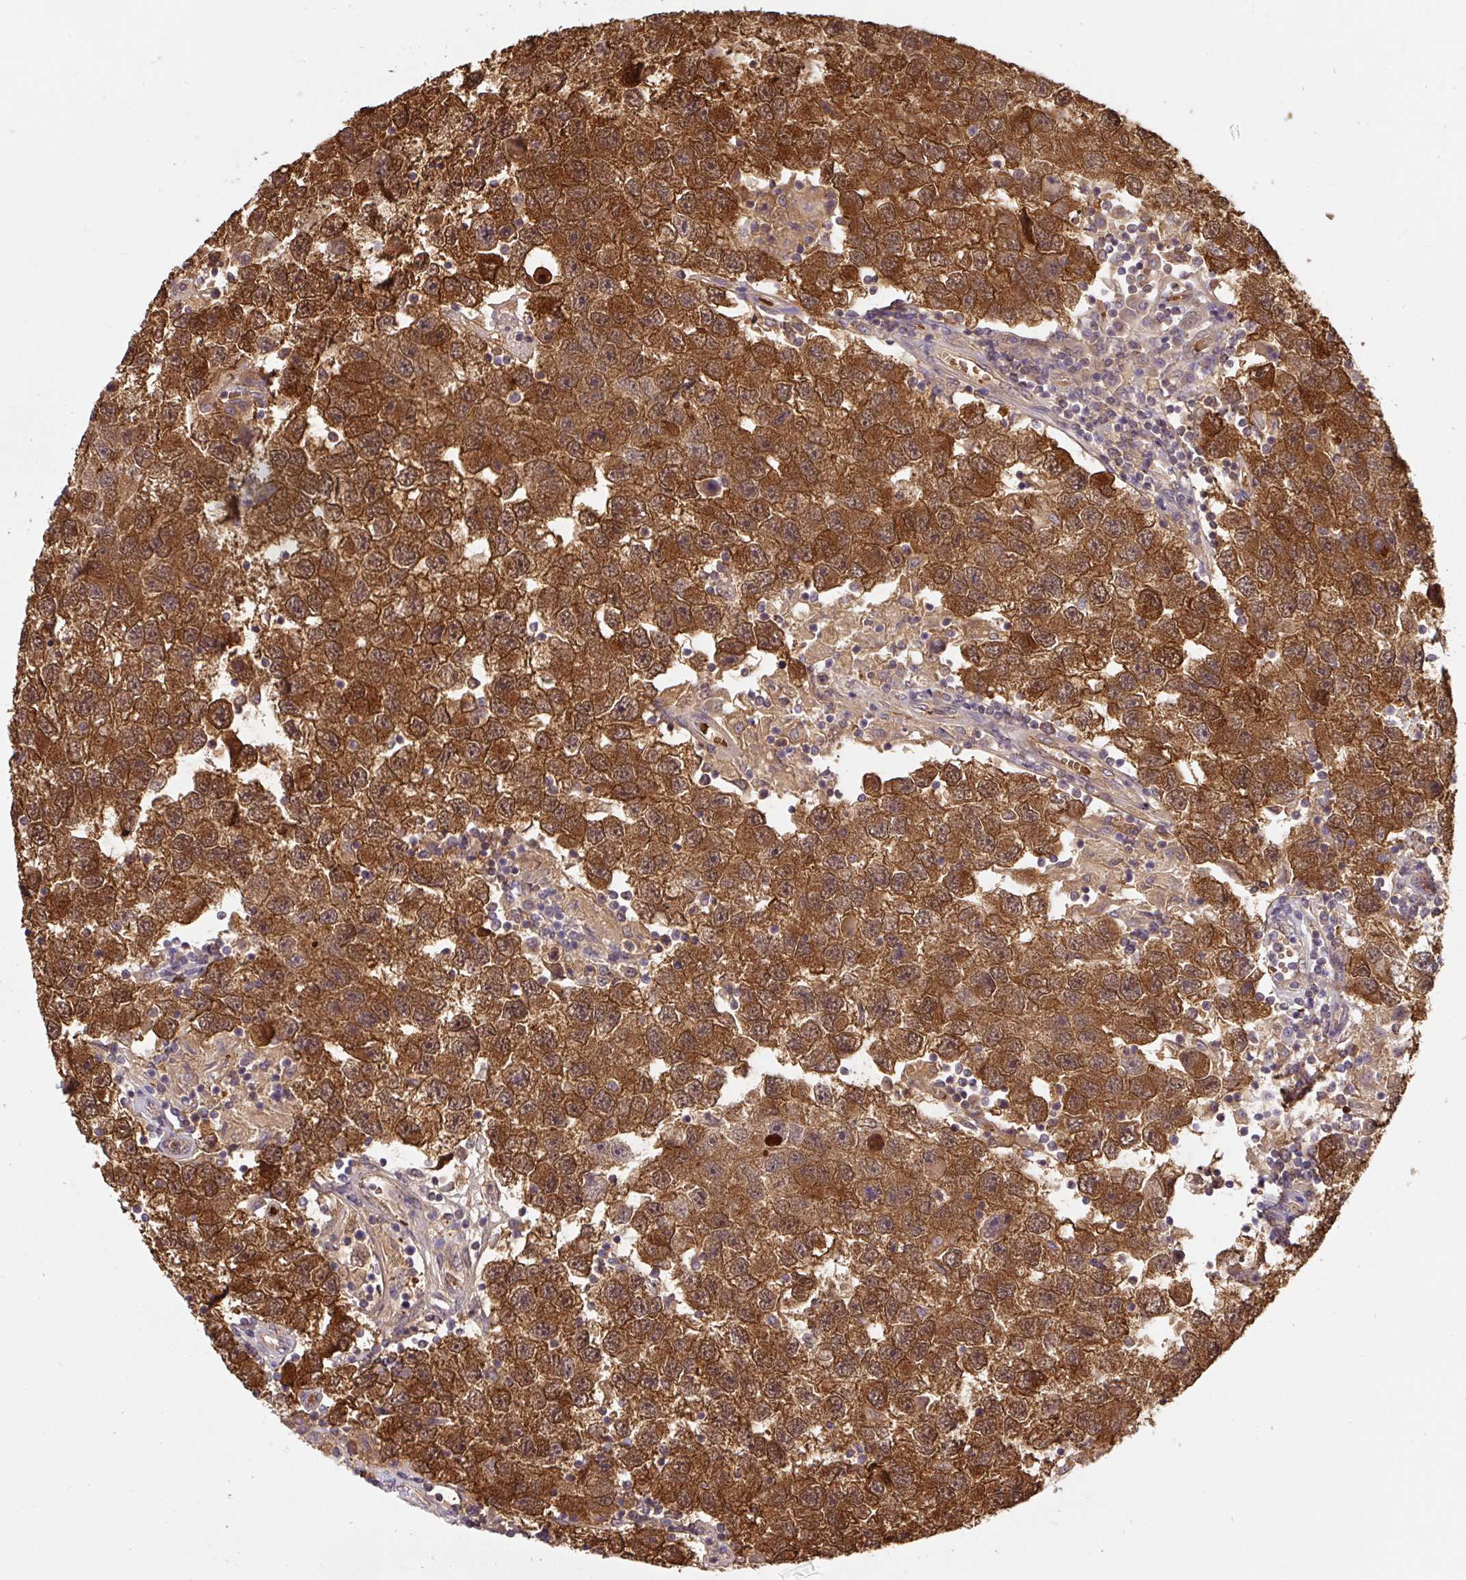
{"staining": {"intensity": "strong", "quantity": ">75%", "location": "cytoplasmic/membranous"}, "tissue": "testis cancer", "cell_type": "Tumor cells", "image_type": "cancer", "snomed": [{"axis": "morphology", "description": "Seminoma, NOS"}, {"axis": "topography", "description": "Testis"}], "caption": "Immunohistochemistry (DAB (3,3'-diaminobenzidine)) staining of testis seminoma demonstrates strong cytoplasmic/membranous protein staining in approximately >75% of tumor cells.", "gene": "ST13", "patient": {"sex": "male", "age": 26}}